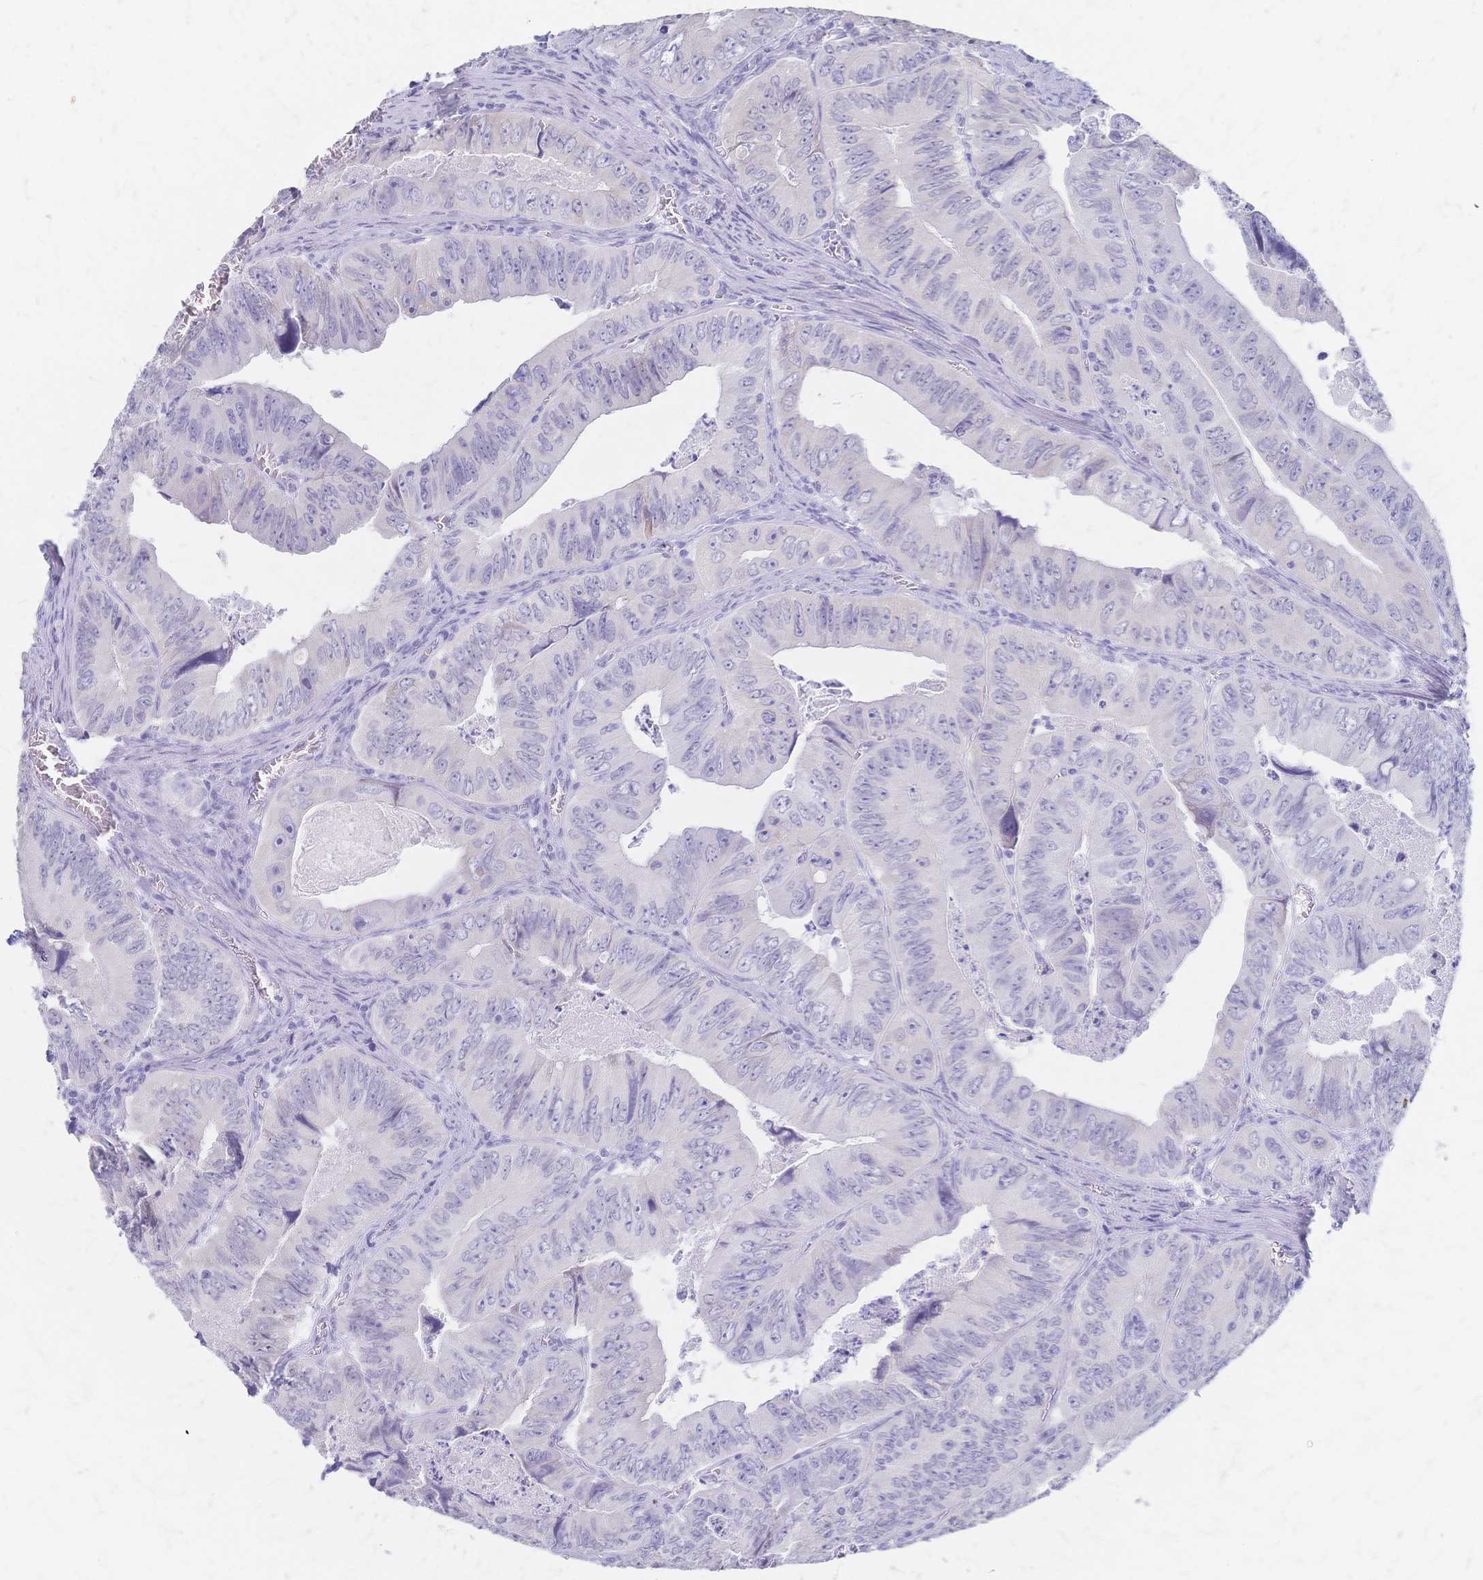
{"staining": {"intensity": "negative", "quantity": "none", "location": "none"}, "tissue": "colorectal cancer", "cell_type": "Tumor cells", "image_type": "cancer", "snomed": [{"axis": "morphology", "description": "Adenocarcinoma, NOS"}, {"axis": "topography", "description": "Colon"}], "caption": "Immunohistochemical staining of human colorectal cancer reveals no significant staining in tumor cells.", "gene": "CYB5A", "patient": {"sex": "female", "age": 84}}